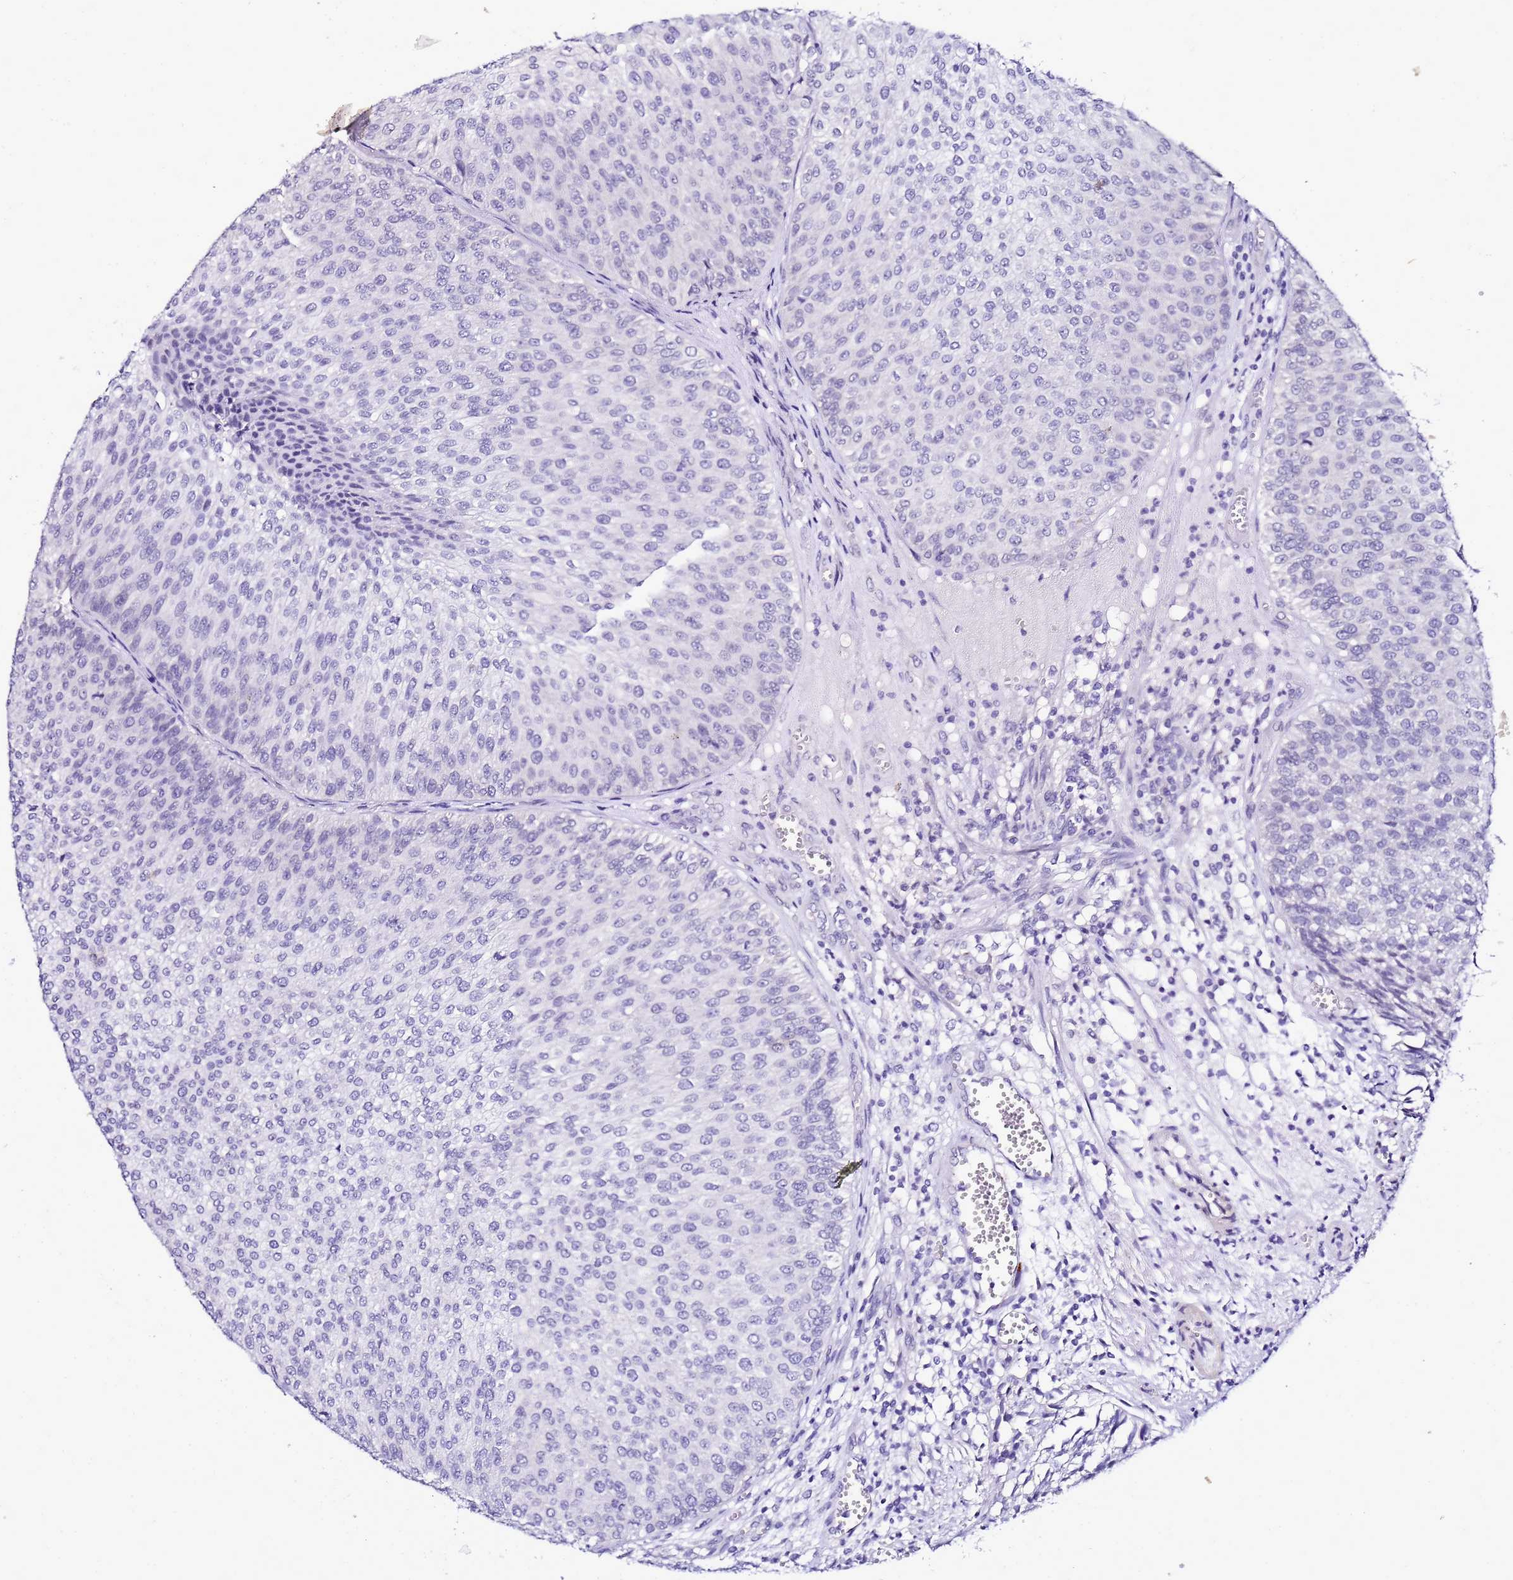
{"staining": {"intensity": "negative", "quantity": "none", "location": "none"}, "tissue": "urothelial cancer", "cell_type": "Tumor cells", "image_type": "cancer", "snomed": [{"axis": "morphology", "description": "Urothelial carcinoma, Low grade"}, {"axis": "topography", "description": "Urinary bladder"}], "caption": "This micrograph is of urothelial cancer stained with immunohistochemistry (IHC) to label a protein in brown with the nuclei are counter-stained blue. There is no positivity in tumor cells. (Immunohistochemistry, brightfield microscopy, high magnification).", "gene": "FAM166B", "patient": {"sex": "male", "age": 84}}